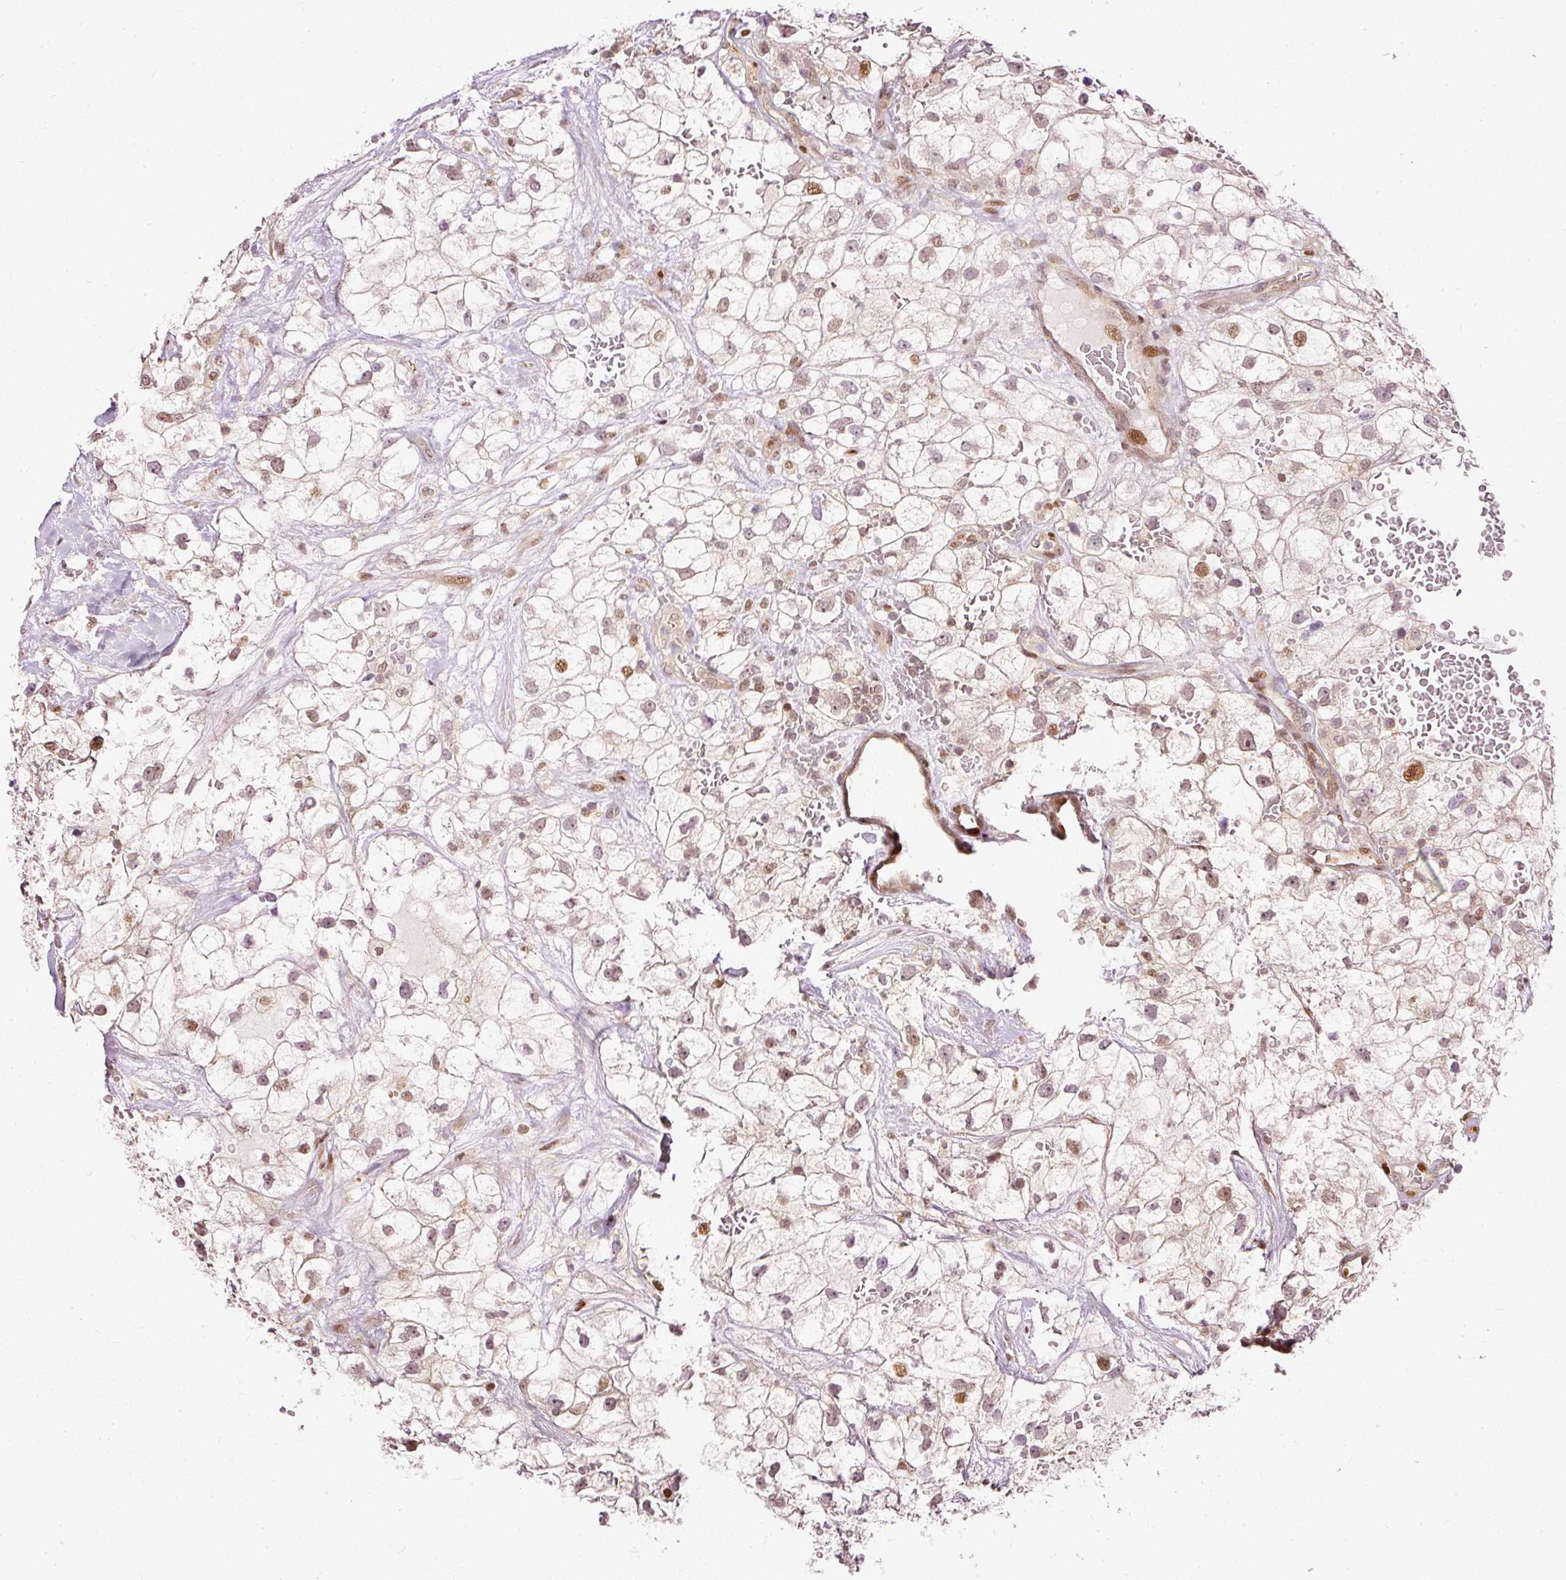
{"staining": {"intensity": "moderate", "quantity": "25%-75%", "location": "nuclear"}, "tissue": "renal cancer", "cell_type": "Tumor cells", "image_type": "cancer", "snomed": [{"axis": "morphology", "description": "Adenocarcinoma, NOS"}, {"axis": "topography", "description": "Kidney"}], "caption": "Human renal adenocarcinoma stained with a brown dye shows moderate nuclear positive staining in approximately 25%-75% of tumor cells.", "gene": "ZNF778", "patient": {"sex": "male", "age": 59}}